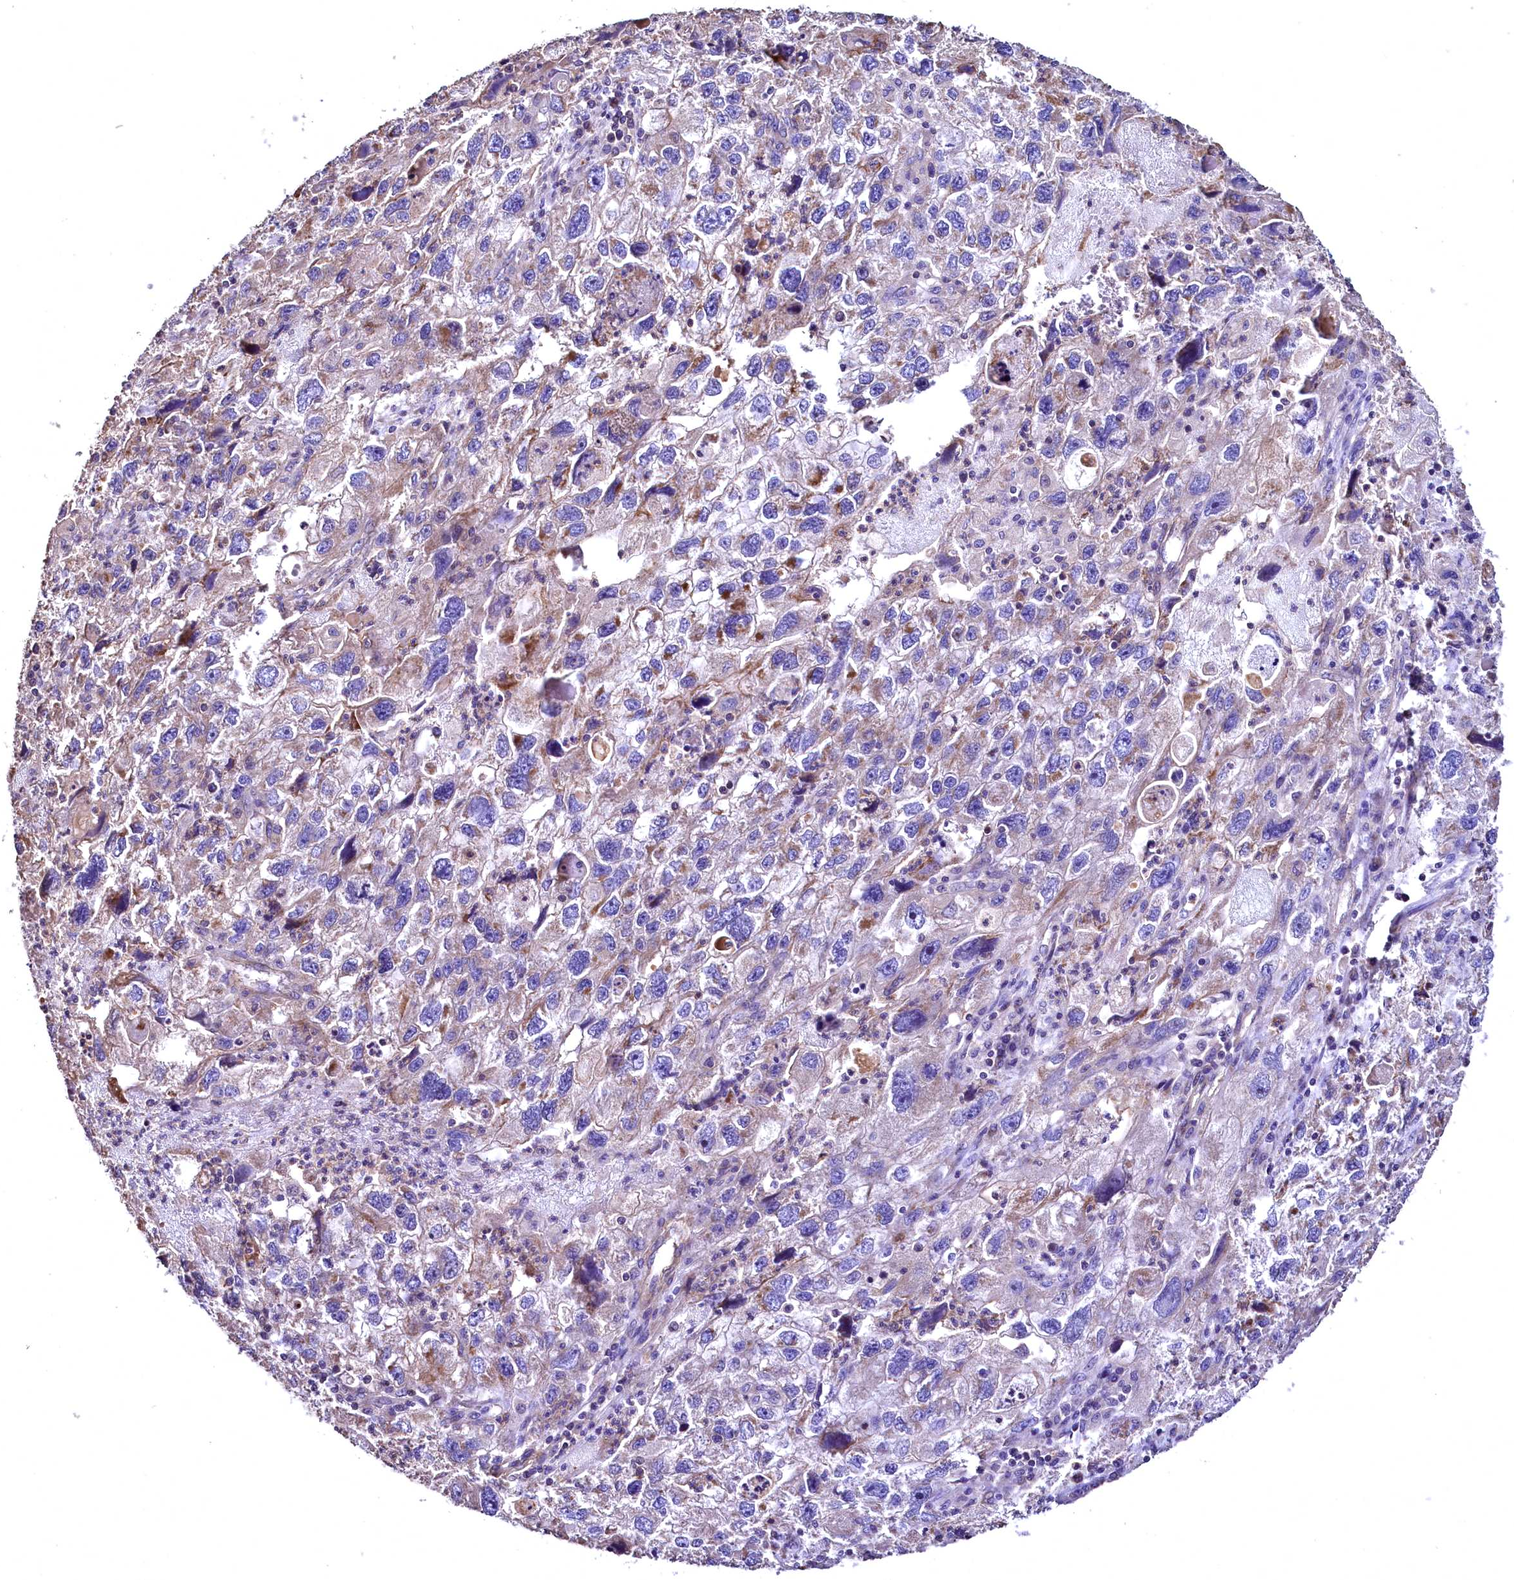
{"staining": {"intensity": "moderate", "quantity": "<25%", "location": "cytoplasmic/membranous"}, "tissue": "endometrial cancer", "cell_type": "Tumor cells", "image_type": "cancer", "snomed": [{"axis": "morphology", "description": "Adenocarcinoma, NOS"}, {"axis": "topography", "description": "Endometrium"}], "caption": "Immunohistochemical staining of human endometrial cancer displays moderate cytoplasmic/membranous protein expression in approximately <25% of tumor cells.", "gene": "TBCEL", "patient": {"sex": "female", "age": 49}}